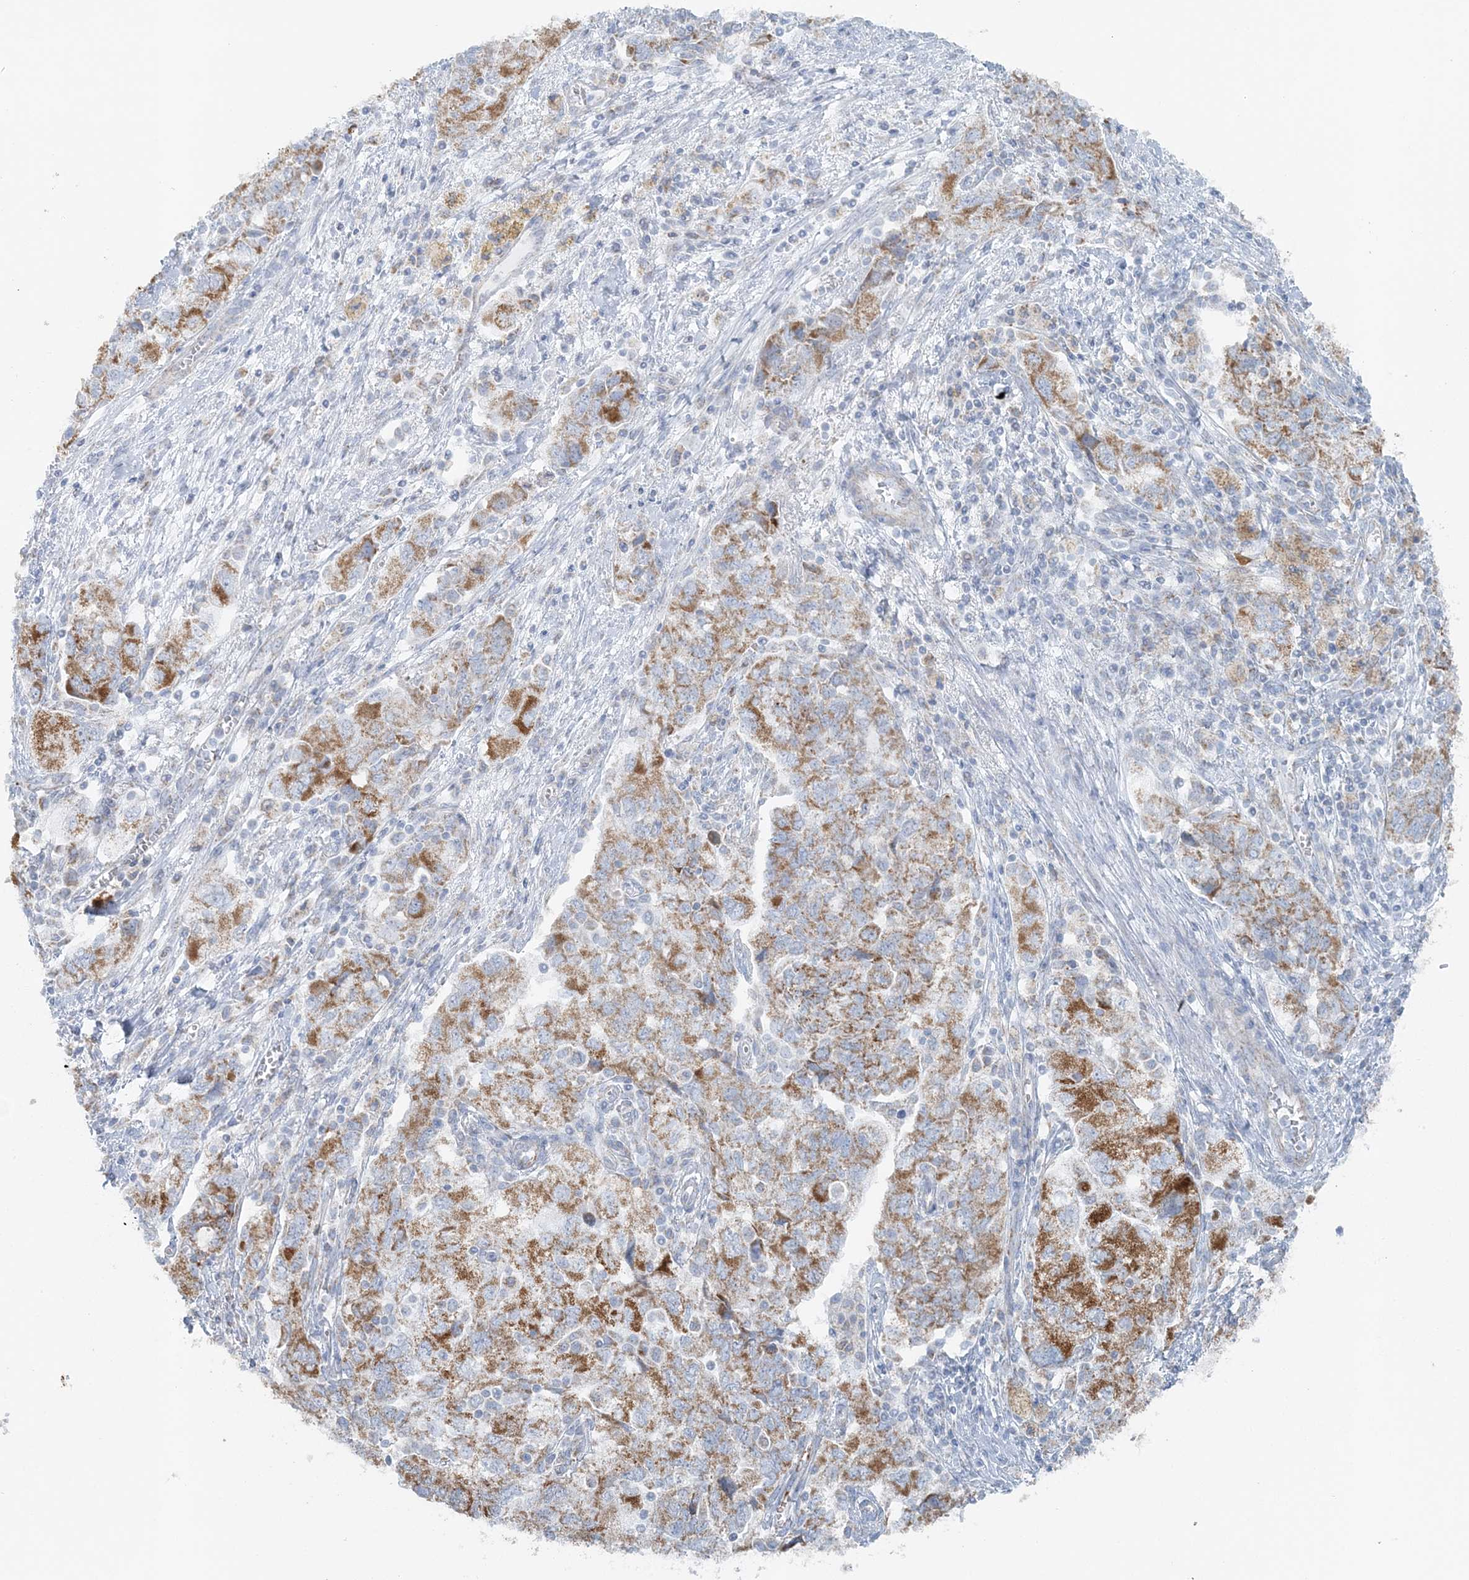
{"staining": {"intensity": "moderate", "quantity": ">75%", "location": "cytoplasmic/membranous"}, "tissue": "ovarian cancer", "cell_type": "Tumor cells", "image_type": "cancer", "snomed": [{"axis": "morphology", "description": "Carcinoma, NOS"}, {"axis": "morphology", "description": "Cystadenocarcinoma, serous, NOS"}, {"axis": "topography", "description": "Ovary"}], "caption": "Protein expression analysis of ovarian cancer (carcinoma) exhibits moderate cytoplasmic/membranous positivity in about >75% of tumor cells.", "gene": "PCCB", "patient": {"sex": "female", "age": 69}}